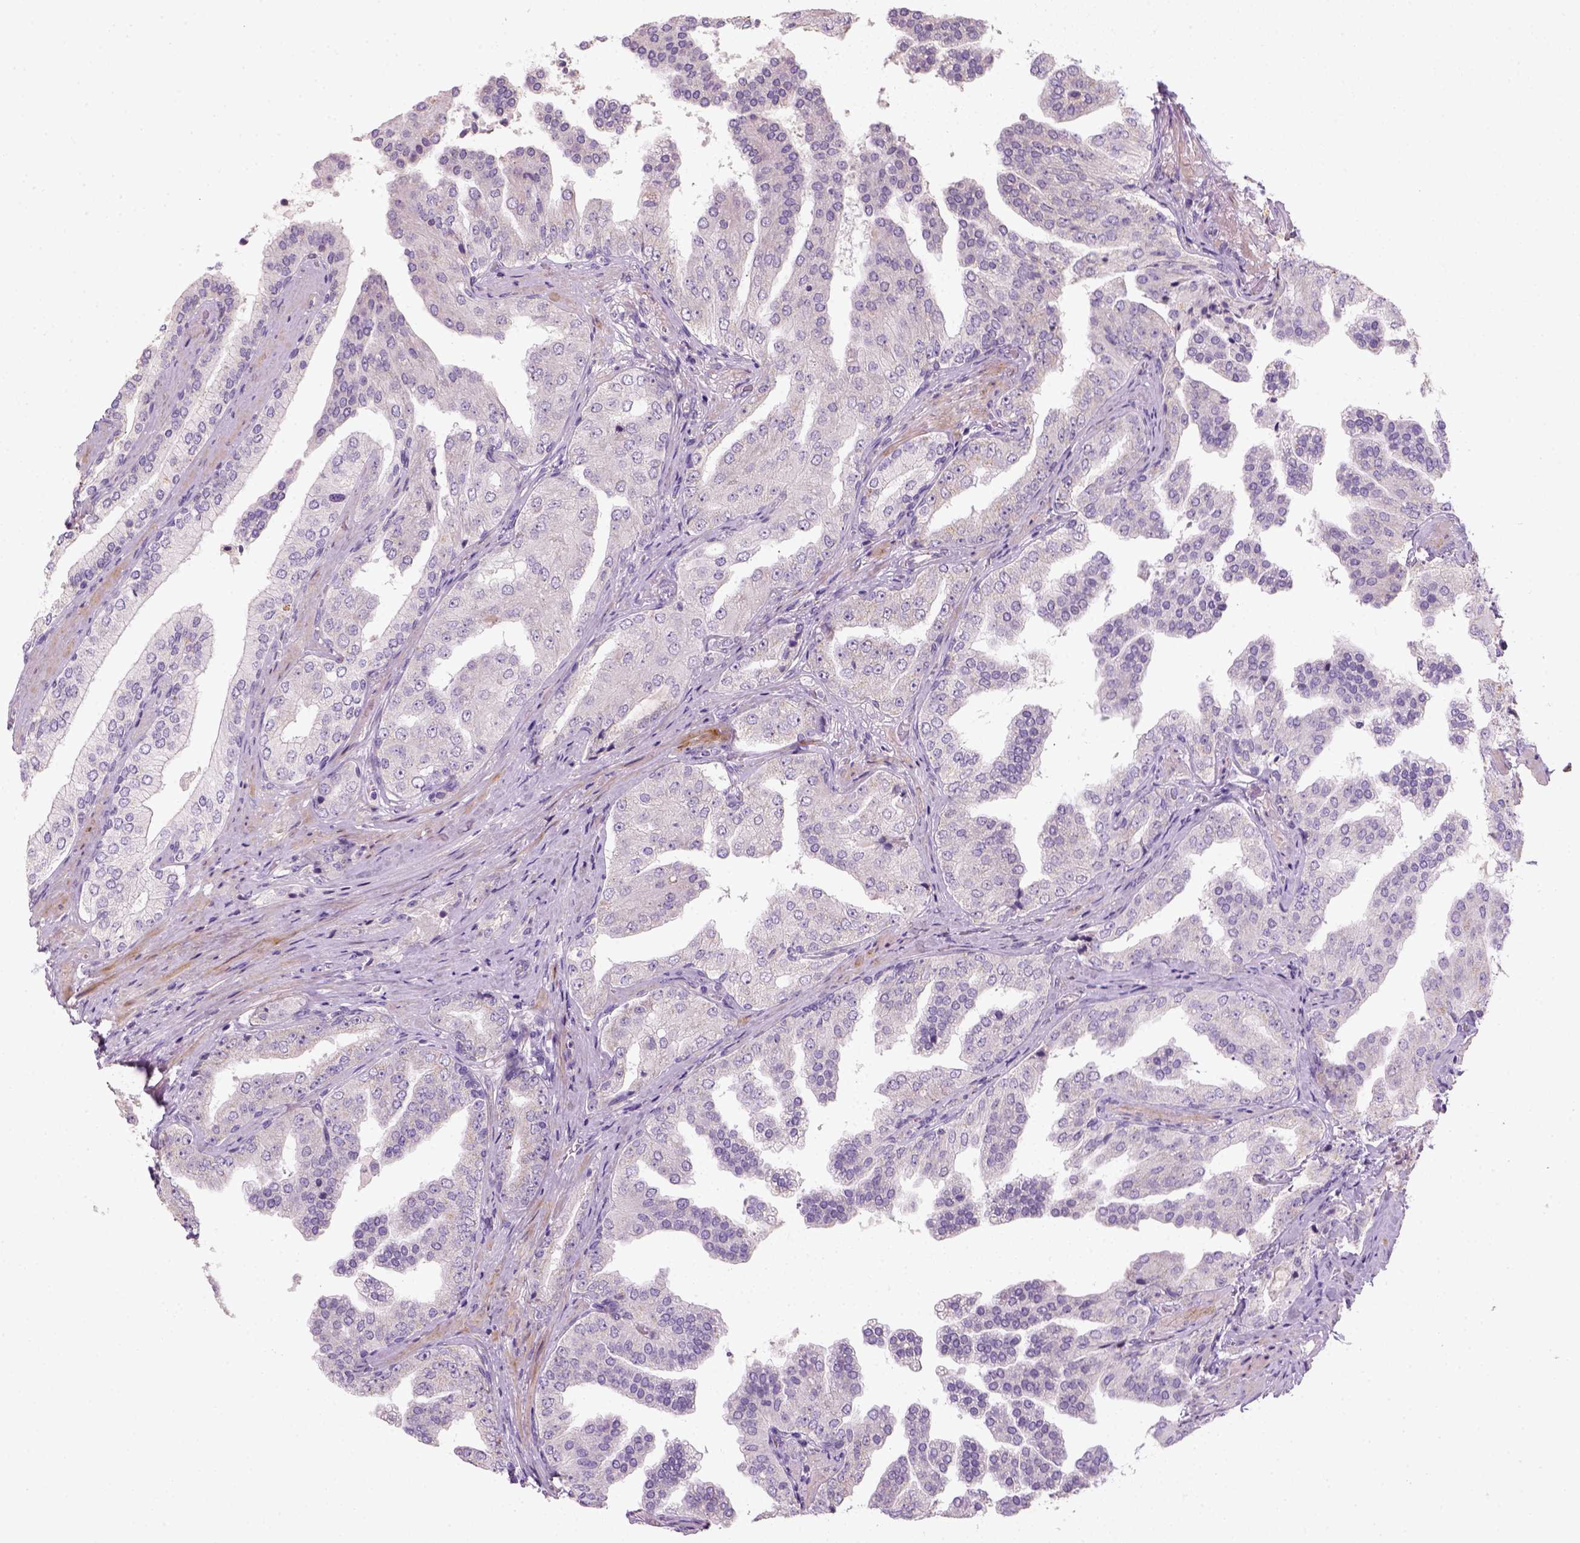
{"staining": {"intensity": "negative", "quantity": "none", "location": "none"}, "tissue": "prostate cancer", "cell_type": "Tumor cells", "image_type": "cancer", "snomed": [{"axis": "morphology", "description": "Adenocarcinoma, Low grade"}, {"axis": "topography", "description": "Prostate and seminal vesicle, NOS"}], "caption": "A photomicrograph of human prostate low-grade adenocarcinoma is negative for staining in tumor cells. (DAB immunohistochemistry (IHC) with hematoxylin counter stain).", "gene": "NUDT6", "patient": {"sex": "male", "age": 61}}